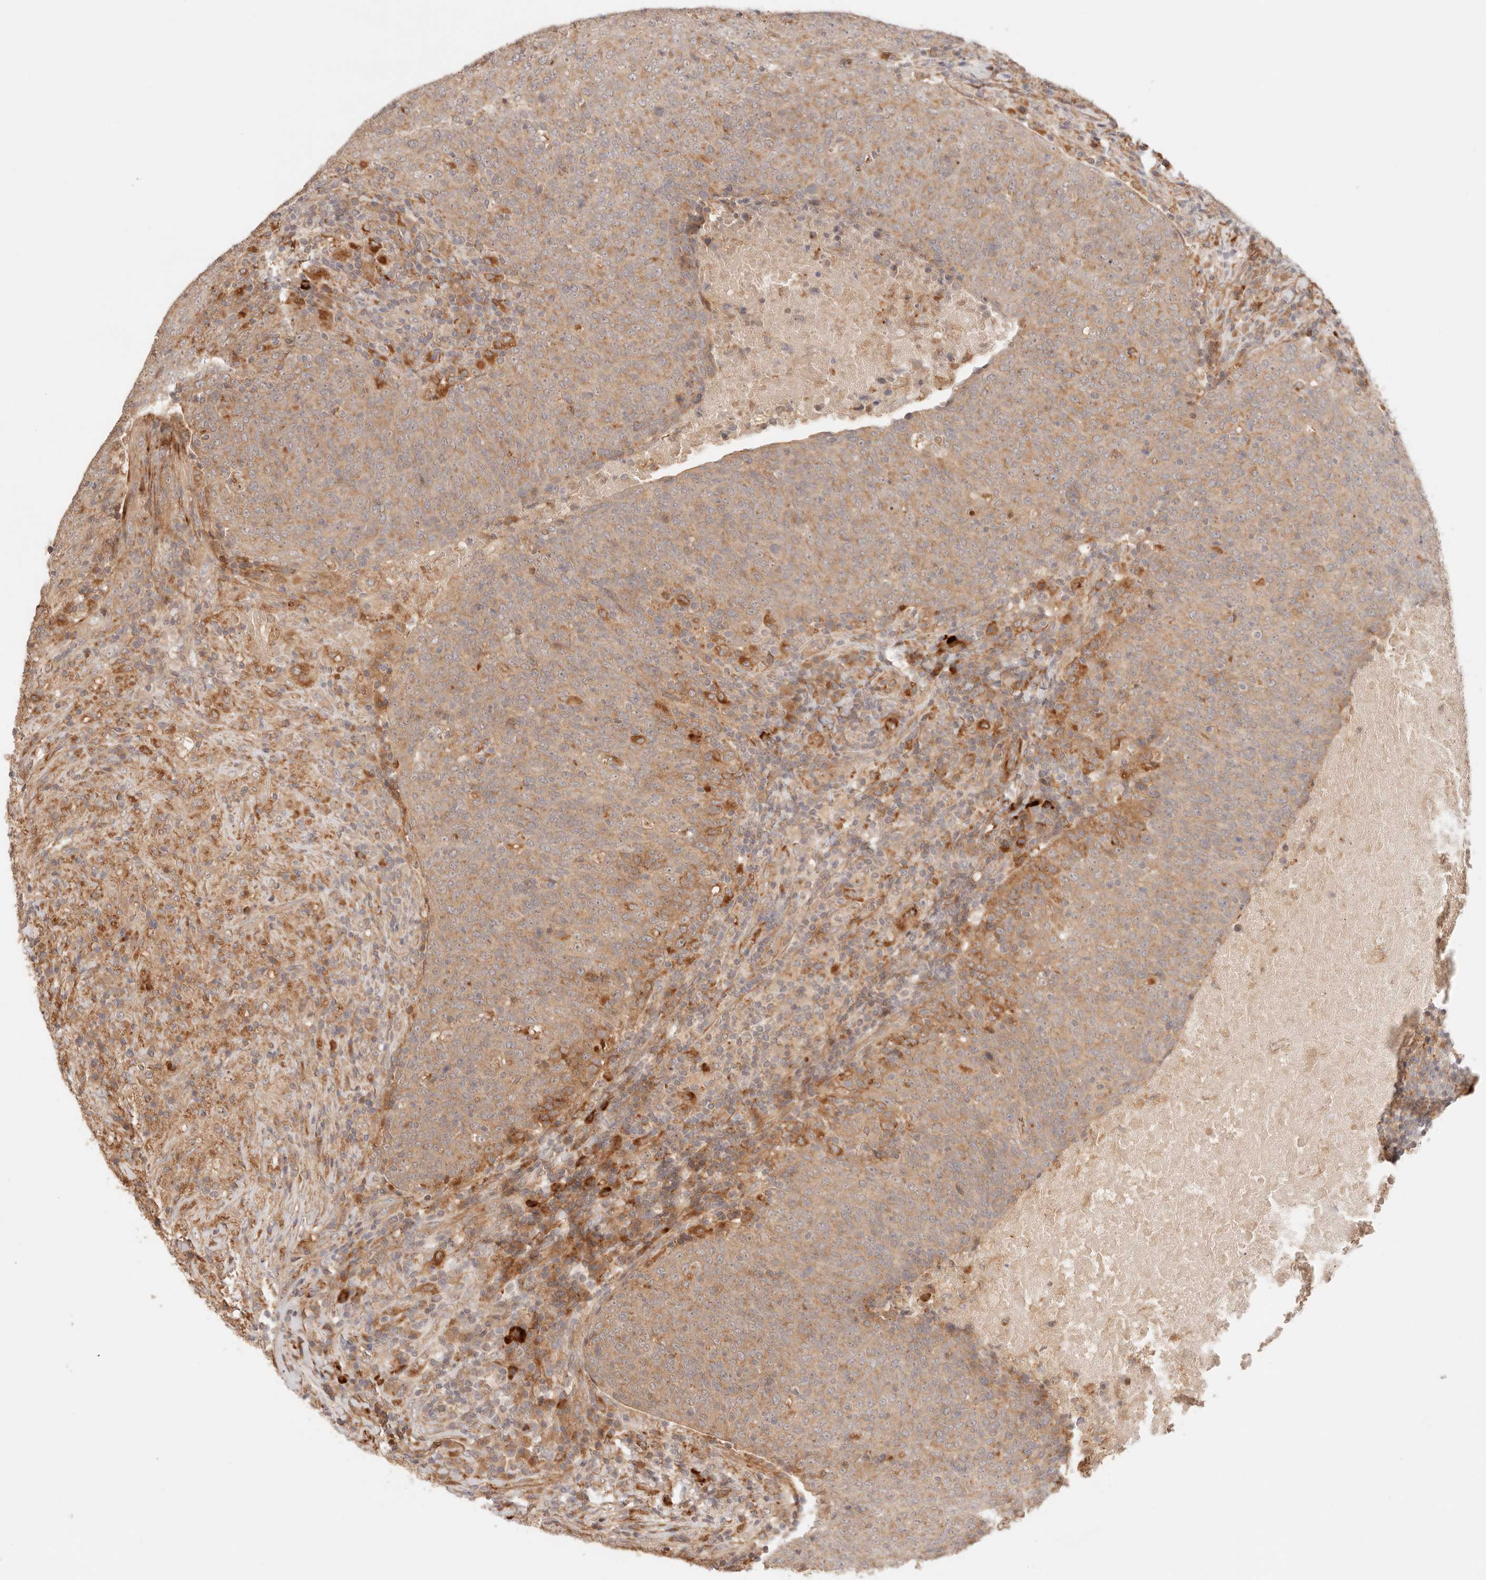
{"staining": {"intensity": "moderate", "quantity": ">75%", "location": "cytoplasmic/membranous"}, "tissue": "head and neck cancer", "cell_type": "Tumor cells", "image_type": "cancer", "snomed": [{"axis": "morphology", "description": "Squamous cell carcinoma, NOS"}, {"axis": "morphology", "description": "Squamous cell carcinoma, metastatic, NOS"}, {"axis": "topography", "description": "Lymph node"}, {"axis": "topography", "description": "Head-Neck"}], "caption": "The photomicrograph exhibits a brown stain indicating the presence of a protein in the cytoplasmic/membranous of tumor cells in head and neck cancer (metastatic squamous cell carcinoma). The staining was performed using DAB to visualize the protein expression in brown, while the nuclei were stained in blue with hematoxylin (Magnification: 20x).", "gene": "IL1R2", "patient": {"sex": "male", "age": 62}}